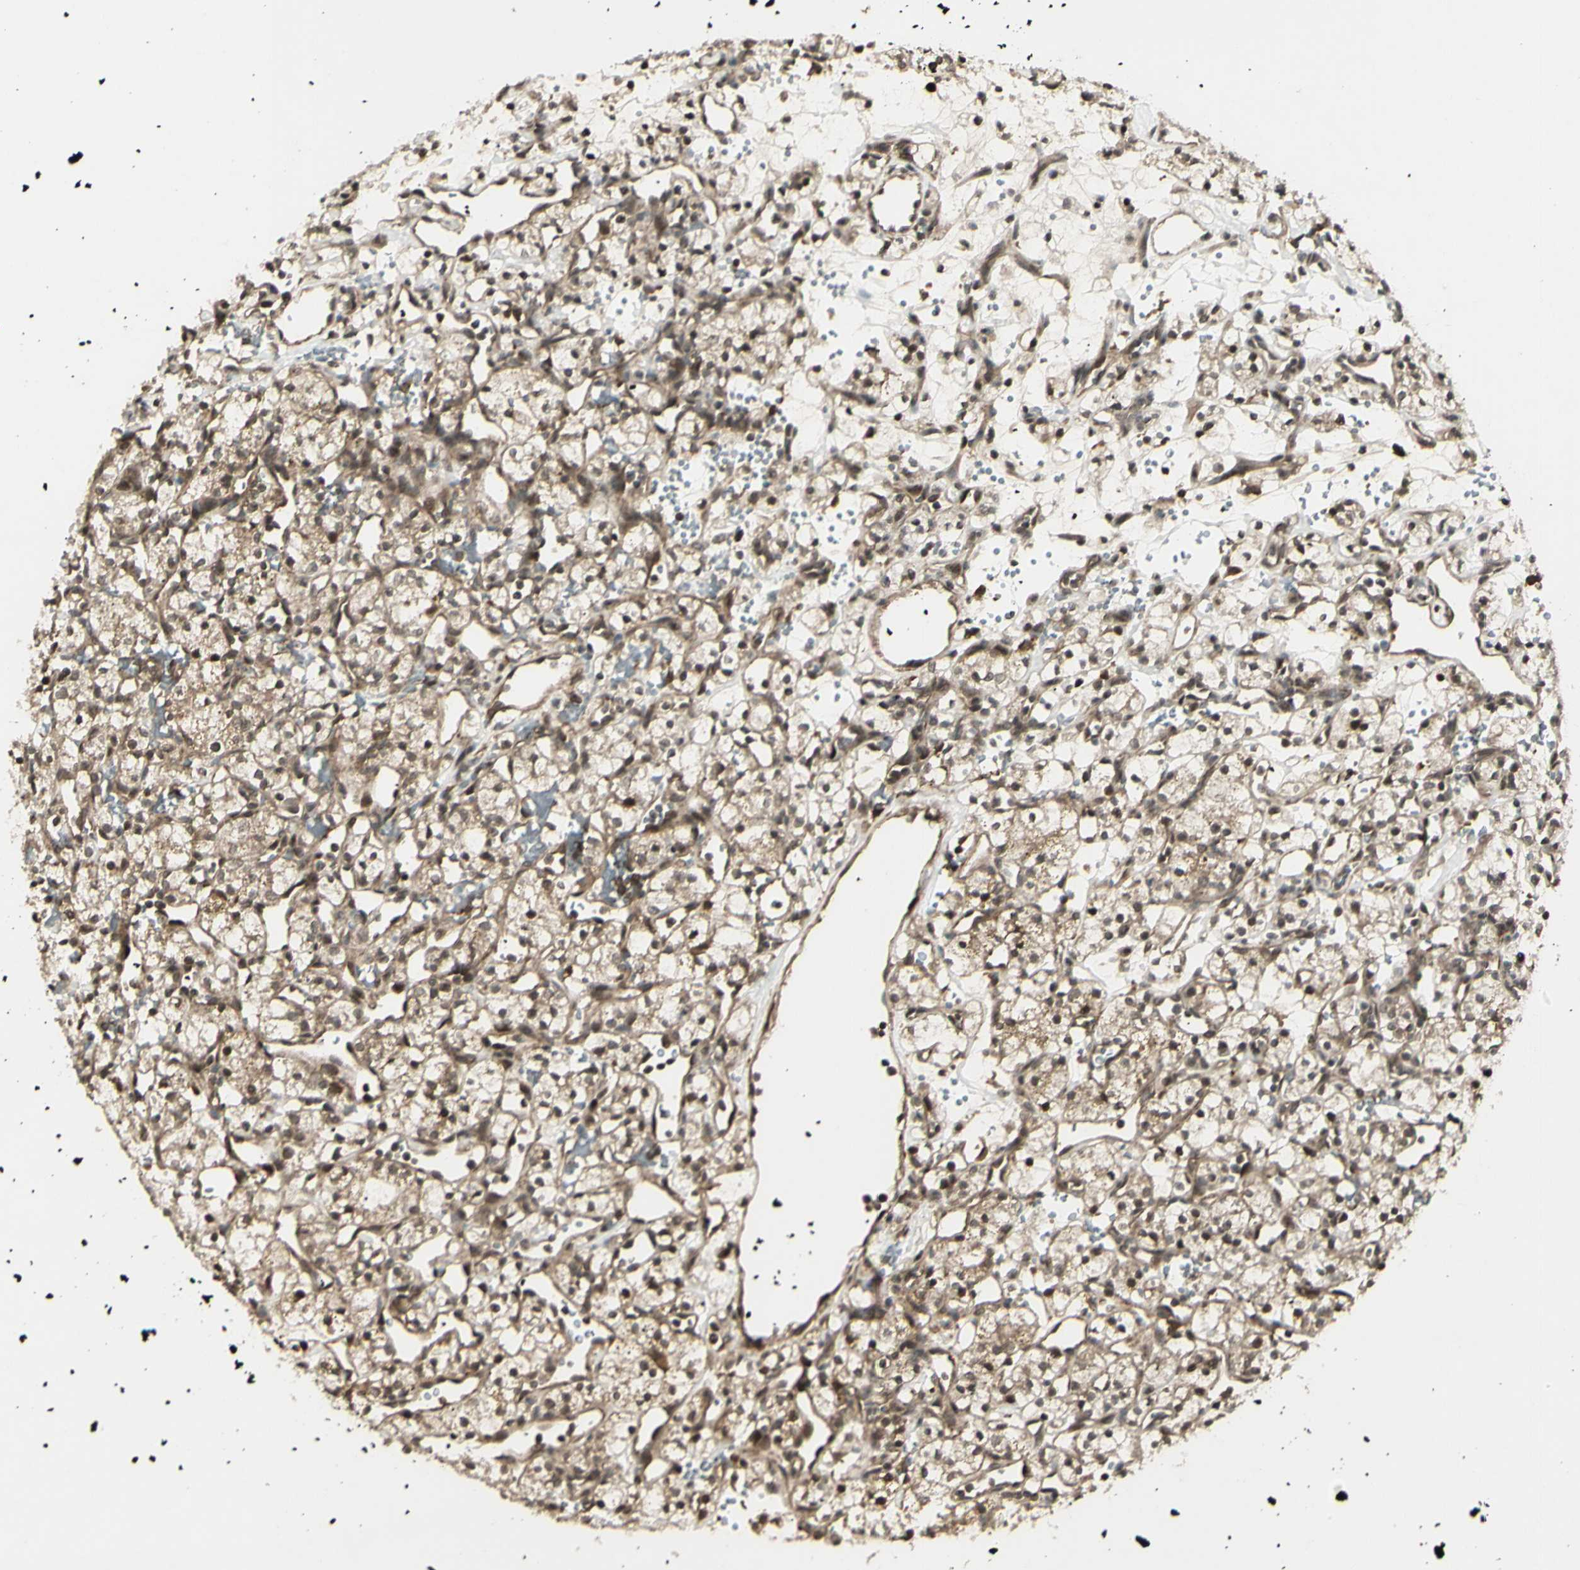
{"staining": {"intensity": "moderate", "quantity": ">75%", "location": "cytoplasmic/membranous,nuclear"}, "tissue": "renal cancer", "cell_type": "Tumor cells", "image_type": "cancer", "snomed": [{"axis": "morphology", "description": "Adenocarcinoma, NOS"}, {"axis": "topography", "description": "Kidney"}], "caption": "A high-resolution photomicrograph shows immunohistochemistry (IHC) staining of adenocarcinoma (renal), which shows moderate cytoplasmic/membranous and nuclear positivity in about >75% of tumor cells. (Stains: DAB in brown, nuclei in blue, Microscopy: brightfield microscopy at high magnification).", "gene": "BLNK", "patient": {"sex": "female", "age": 60}}